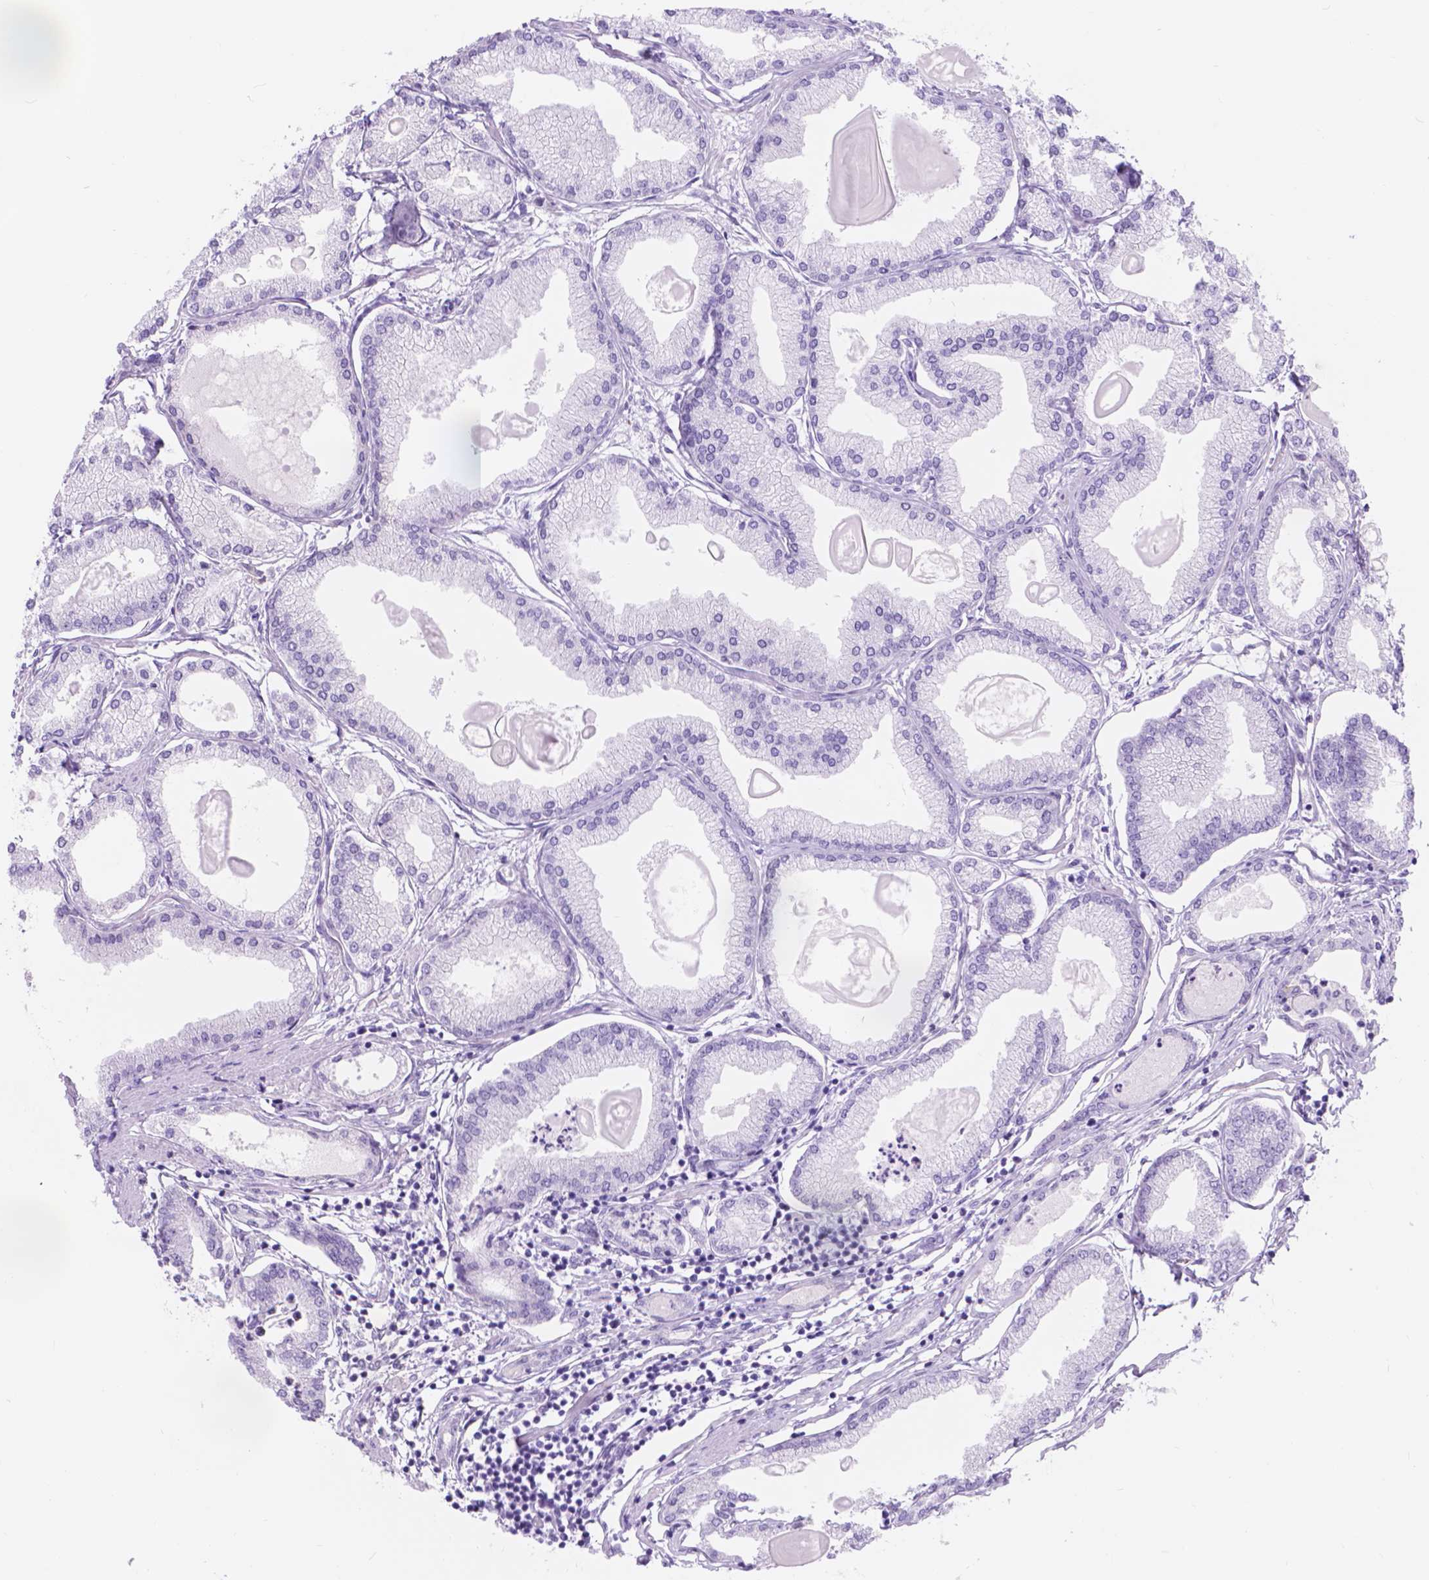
{"staining": {"intensity": "negative", "quantity": "none", "location": "none"}, "tissue": "prostate cancer", "cell_type": "Tumor cells", "image_type": "cancer", "snomed": [{"axis": "morphology", "description": "Adenocarcinoma, High grade"}, {"axis": "topography", "description": "Prostate"}], "caption": "Immunohistochemistry micrograph of human prostate cancer stained for a protein (brown), which displays no expression in tumor cells.", "gene": "DCC", "patient": {"sex": "male", "age": 68}}